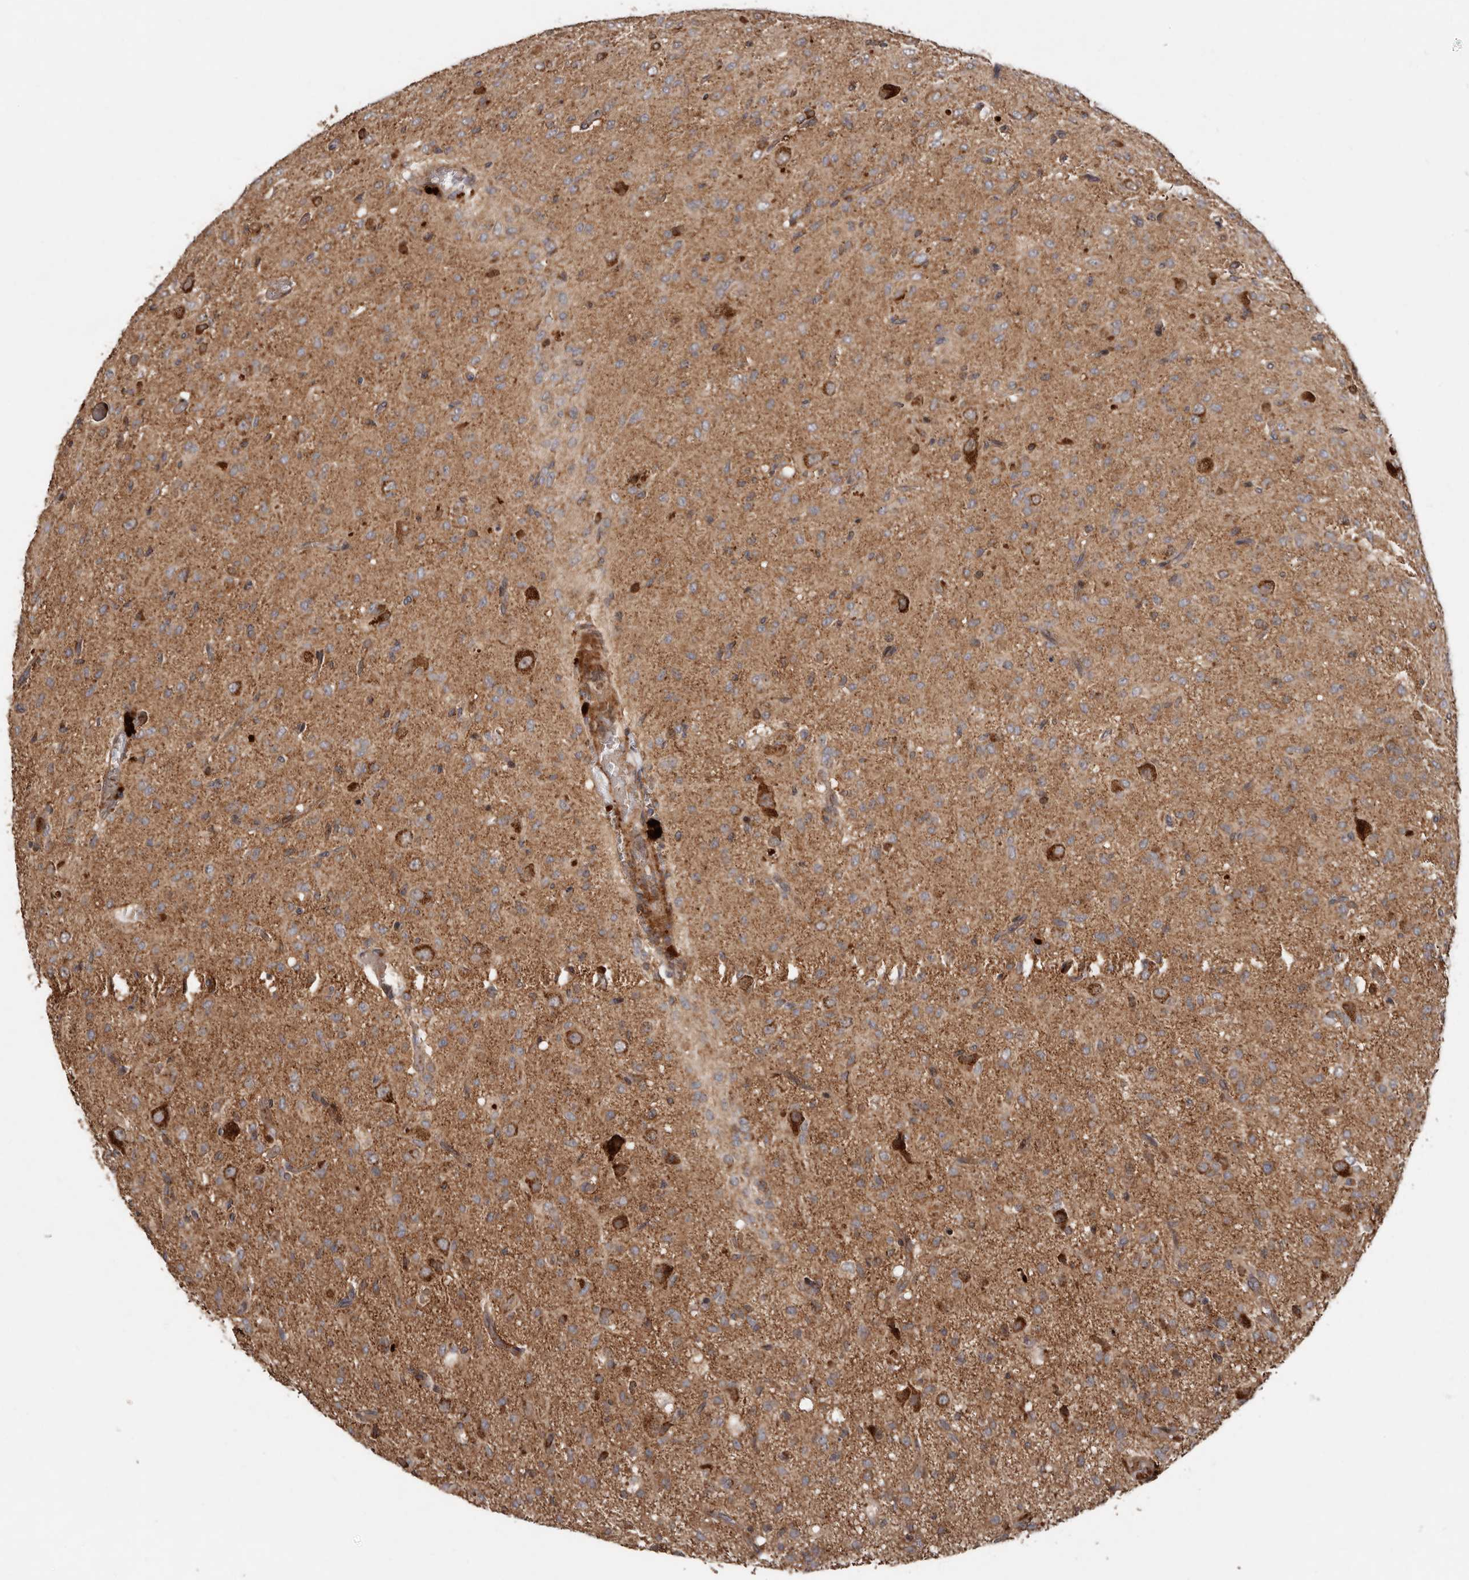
{"staining": {"intensity": "moderate", "quantity": "25%-75%", "location": "cytoplasmic/membranous"}, "tissue": "glioma", "cell_type": "Tumor cells", "image_type": "cancer", "snomed": [{"axis": "morphology", "description": "Glioma, malignant, High grade"}, {"axis": "topography", "description": "Brain"}], "caption": "Immunohistochemistry image of human glioma stained for a protein (brown), which reveals medium levels of moderate cytoplasmic/membranous staining in about 25%-75% of tumor cells.", "gene": "GOT1L1", "patient": {"sex": "female", "age": 59}}